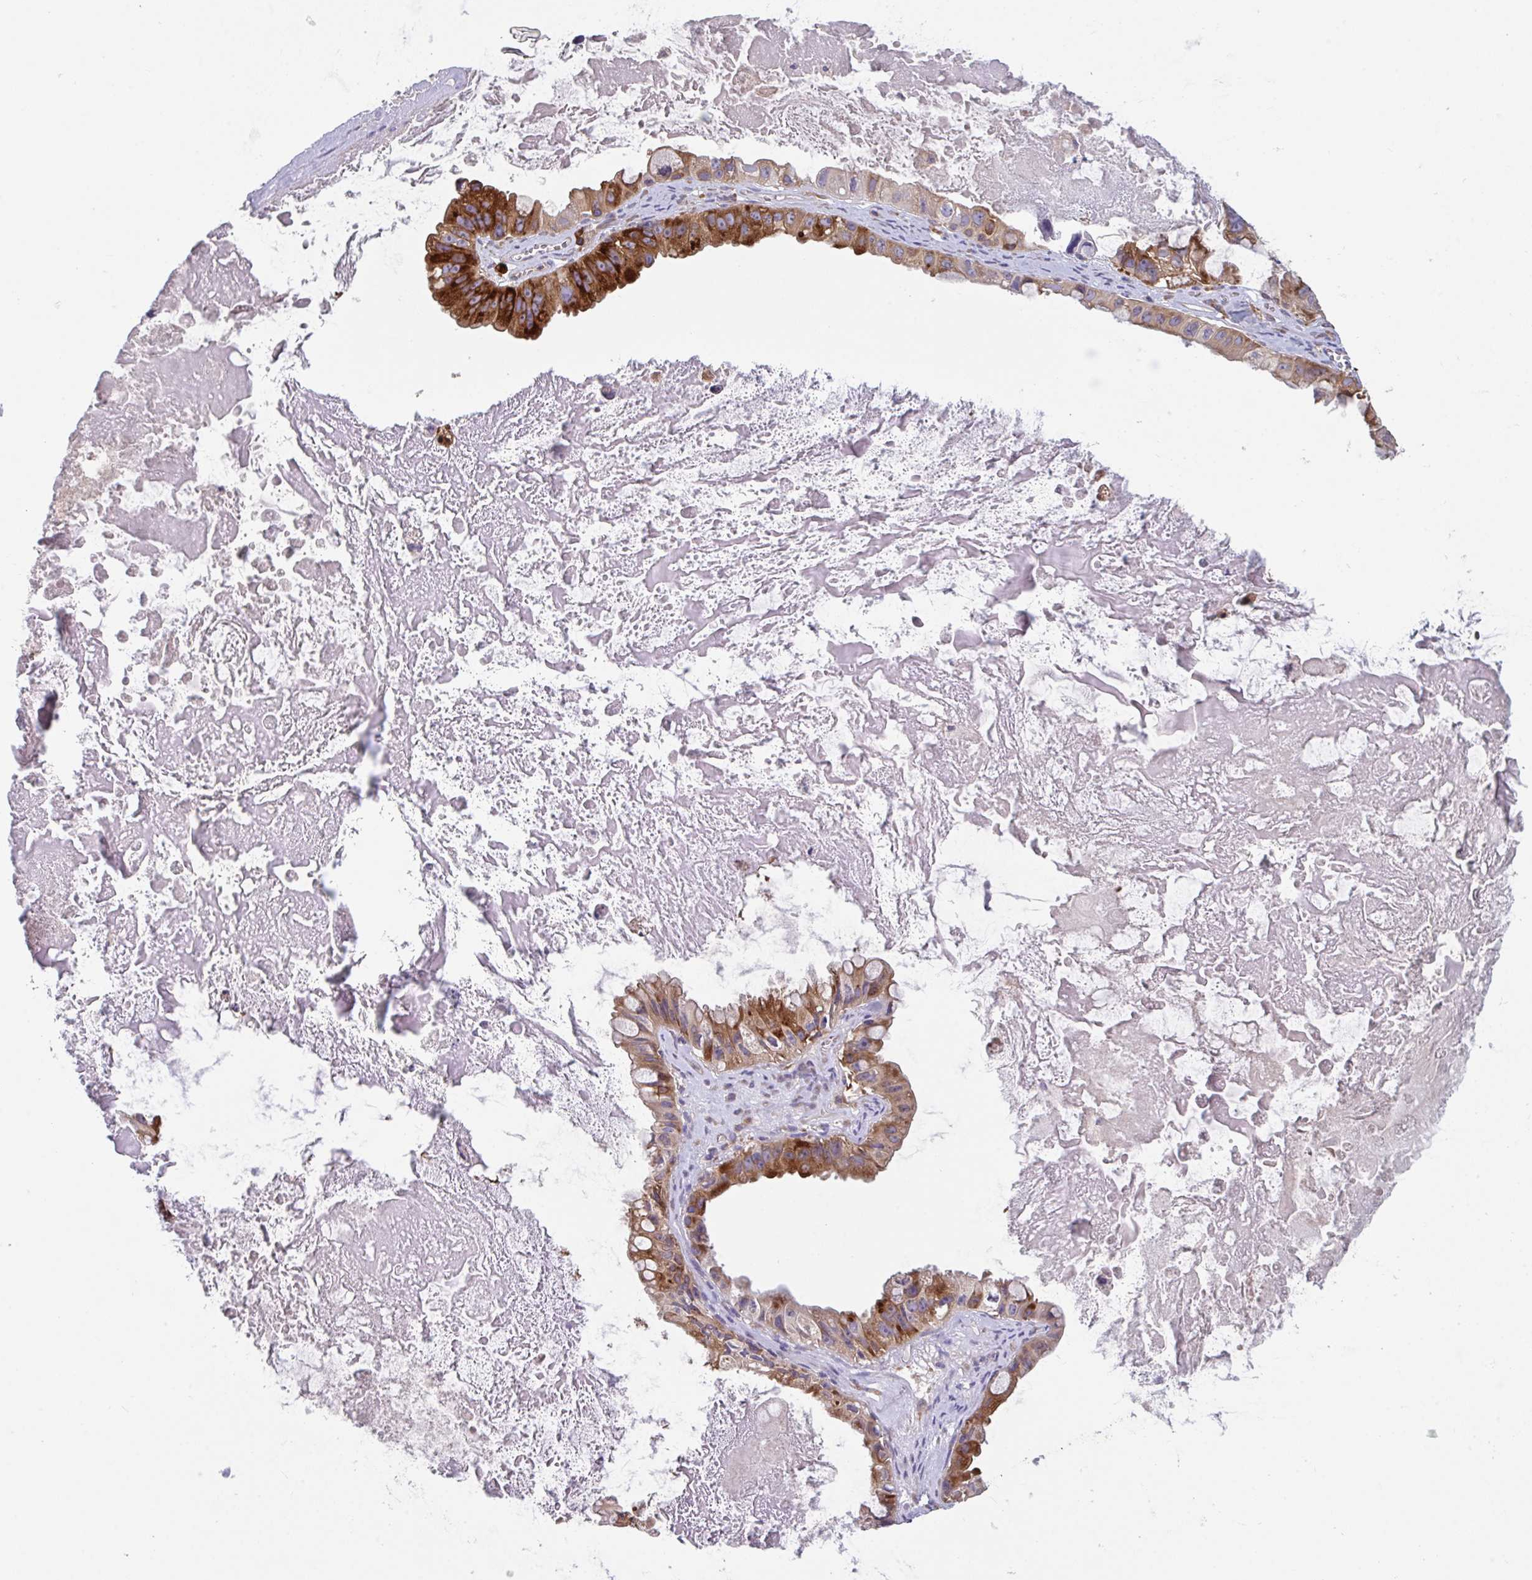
{"staining": {"intensity": "moderate", "quantity": ">75%", "location": "cytoplasmic/membranous"}, "tissue": "ovarian cancer", "cell_type": "Tumor cells", "image_type": "cancer", "snomed": [{"axis": "morphology", "description": "Cystadenocarcinoma, mucinous, NOS"}, {"axis": "topography", "description": "Ovary"}], "caption": "This image shows immunohistochemistry staining of ovarian mucinous cystadenocarcinoma, with medium moderate cytoplasmic/membranous positivity in approximately >75% of tumor cells.", "gene": "YARS2", "patient": {"sex": "female", "age": 61}}